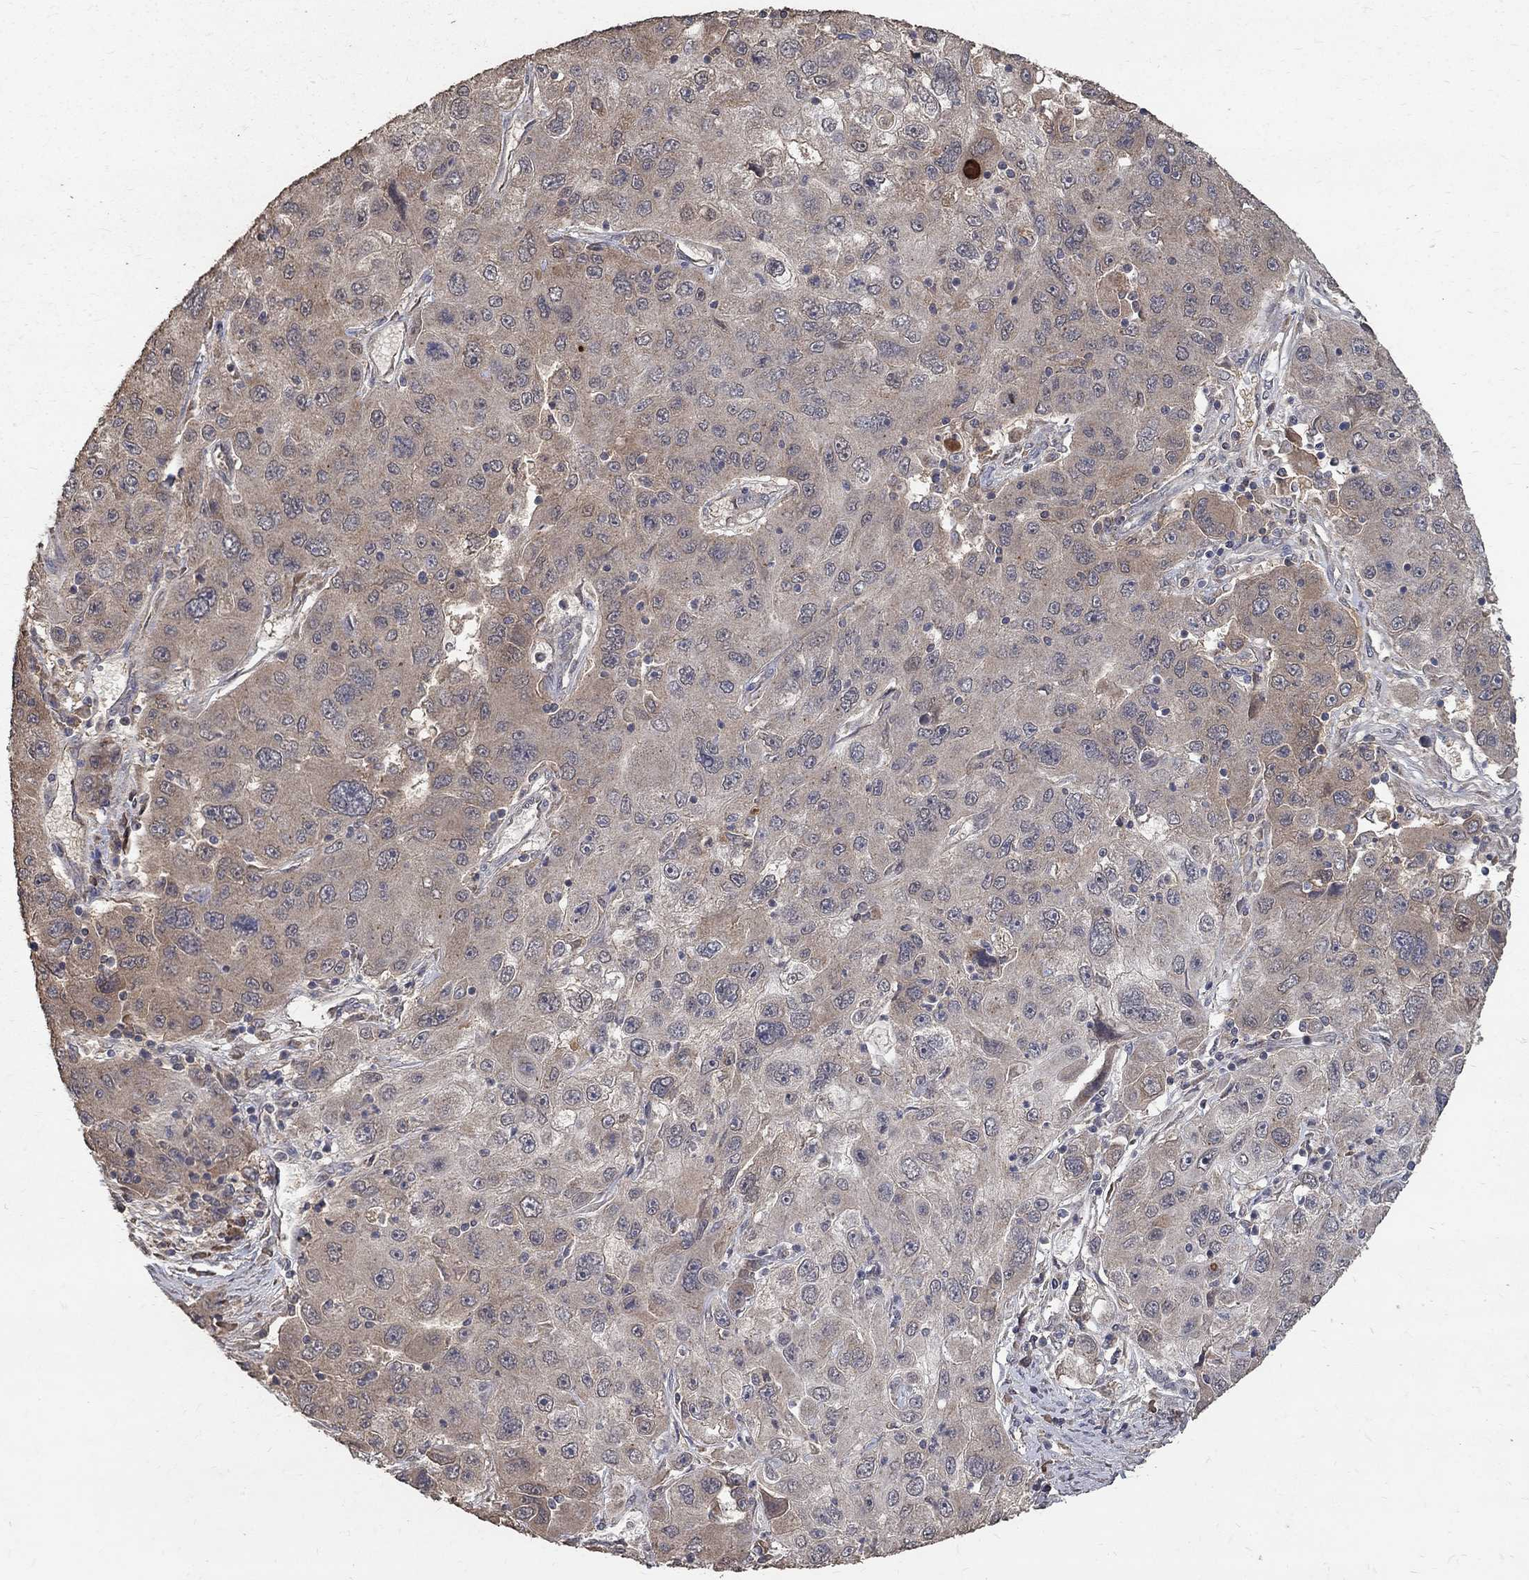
{"staining": {"intensity": "weak", "quantity": "25%-75%", "location": "cytoplasmic/membranous"}, "tissue": "stomach cancer", "cell_type": "Tumor cells", "image_type": "cancer", "snomed": [{"axis": "morphology", "description": "Adenocarcinoma, NOS"}, {"axis": "topography", "description": "Stomach"}], "caption": "High-magnification brightfield microscopy of adenocarcinoma (stomach) stained with DAB (3,3'-diaminobenzidine) (brown) and counterstained with hematoxylin (blue). tumor cells exhibit weak cytoplasmic/membranous staining is seen in approximately25%-75% of cells.", "gene": "C17orf75", "patient": {"sex": "male", "age": 56}}